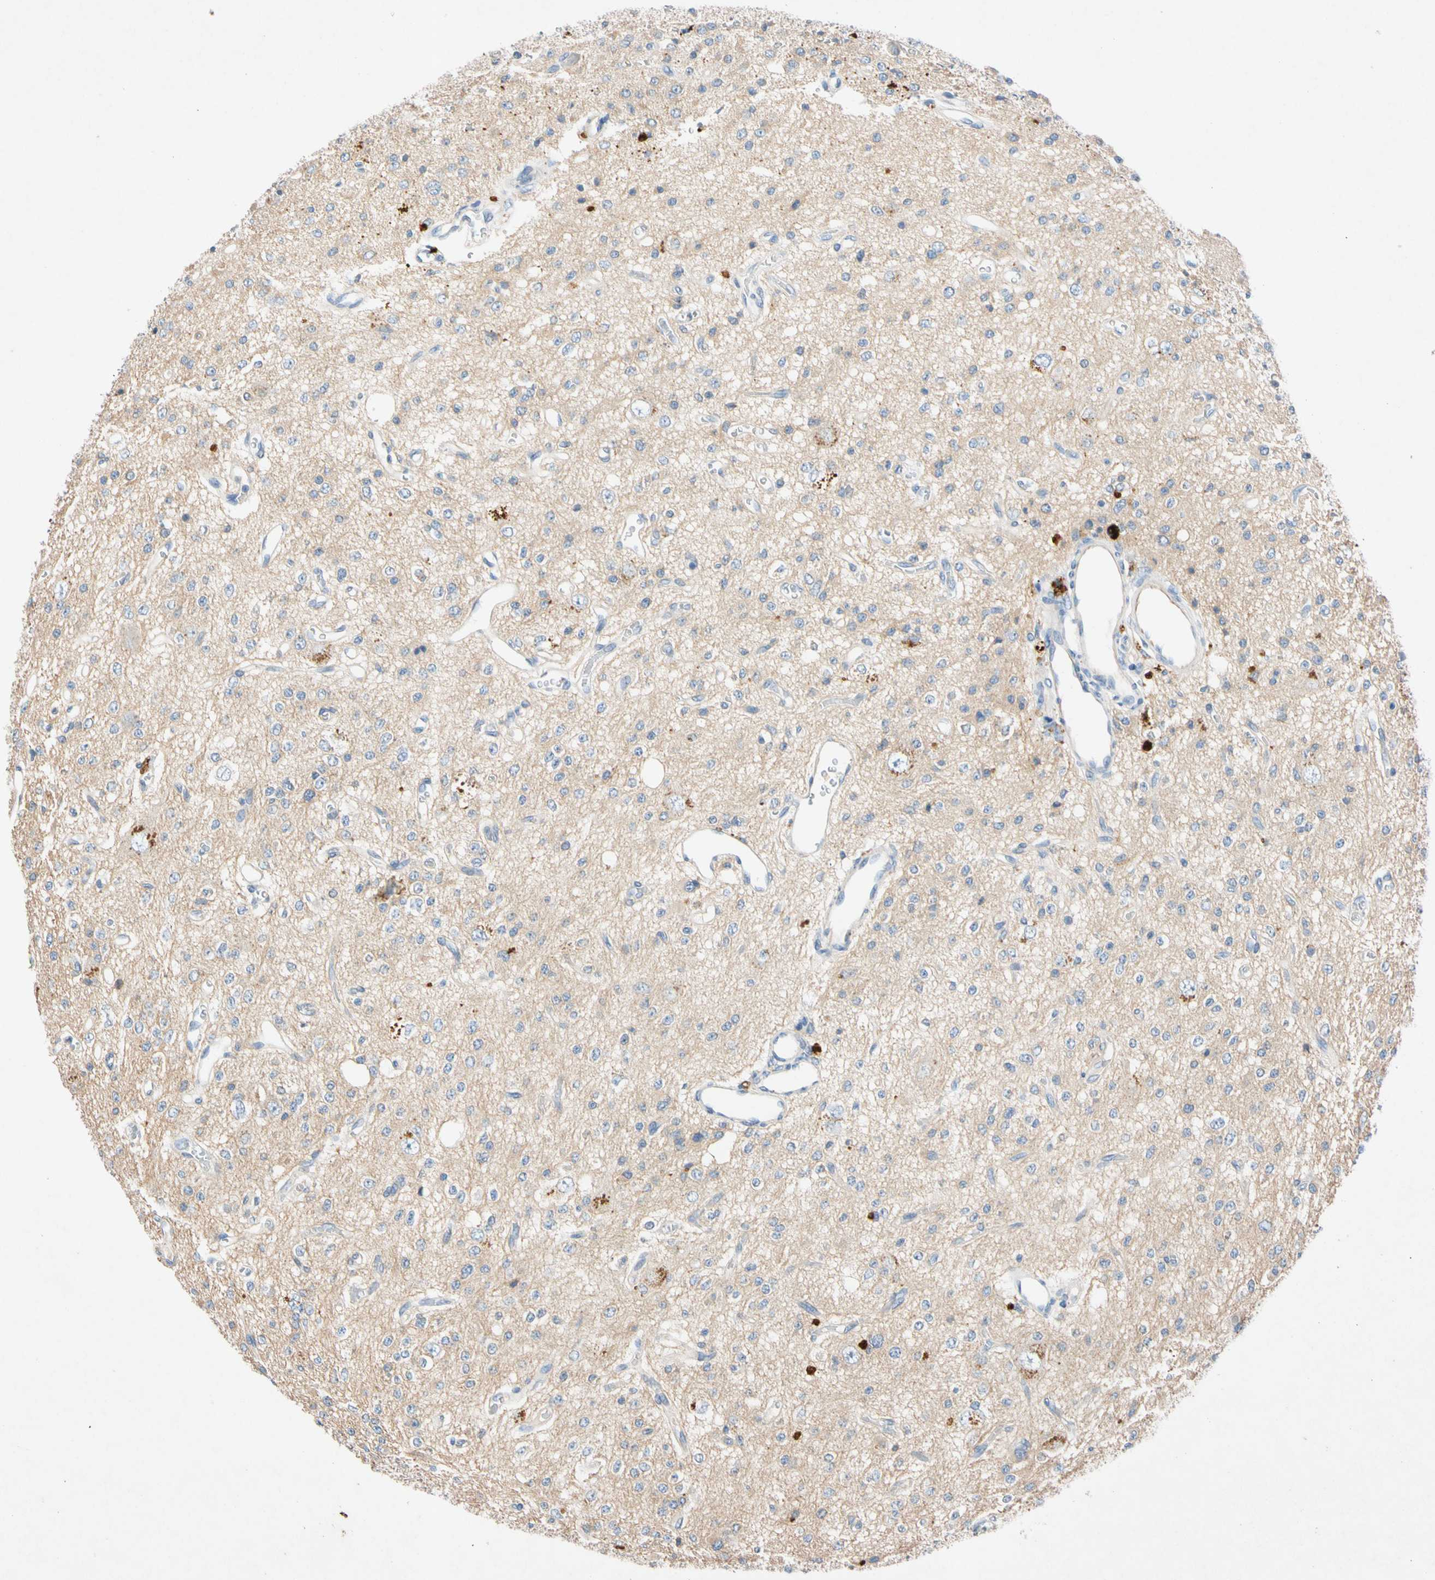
{"staining": {"intensity": "negative", "quantity": "none", "location": "none"}, "tissue": "glioma", "cell_type": "Tumor cells", "image_type": "cancer", "snomed": [{"axis": "morphology", "description": "Glioma, malignant, Low grade"}, {"axis": "topography", "description": "Brain"}], "caption": "The photomicrograph reveals no staining of tumor cells in glioma.", "gene": "GASK1B", "patient": {"sex": "male", "age": 38}}